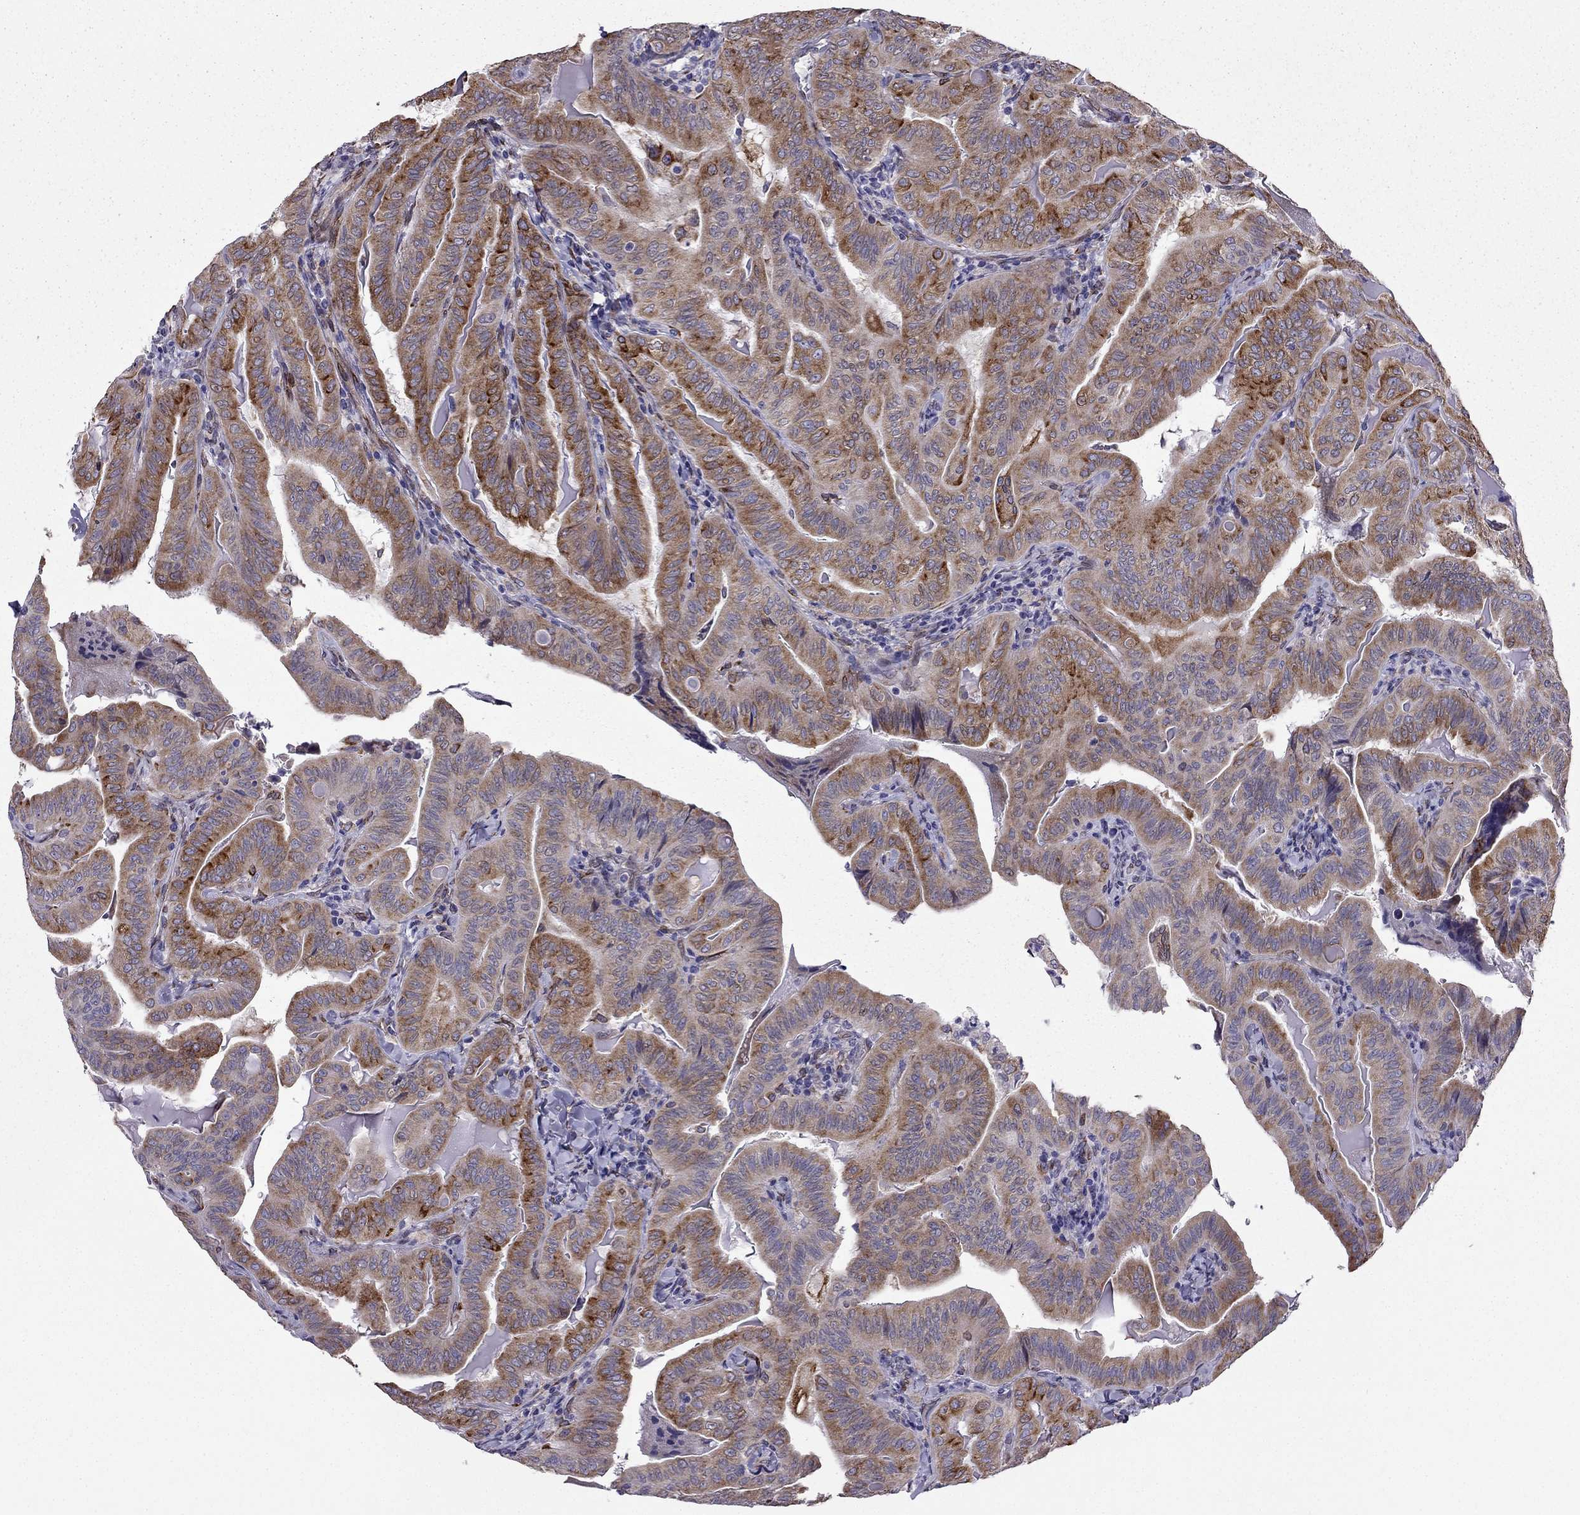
{"staining": {"intensity": "moderate", "quantity": ">75%", "location": "cytoplasmic/membranous"}, "tissue": "thyroid cancer", "cell_type": "Tumor cells", "image_type": "cancer", "snomed": [{"axis": "morphology", "description": "Papillary adenocarcinoma, NOS"}, {"axis": "topography", "description": "Thyroid gland"}], "caption": "Papillary adenocarcinoma (thyroid) tissue displays moderate cytoplasmic/membranous expression in about >75% of tumor cells", "gene": "IKBIP", "patient": {"sex": "female", "age": 68}}